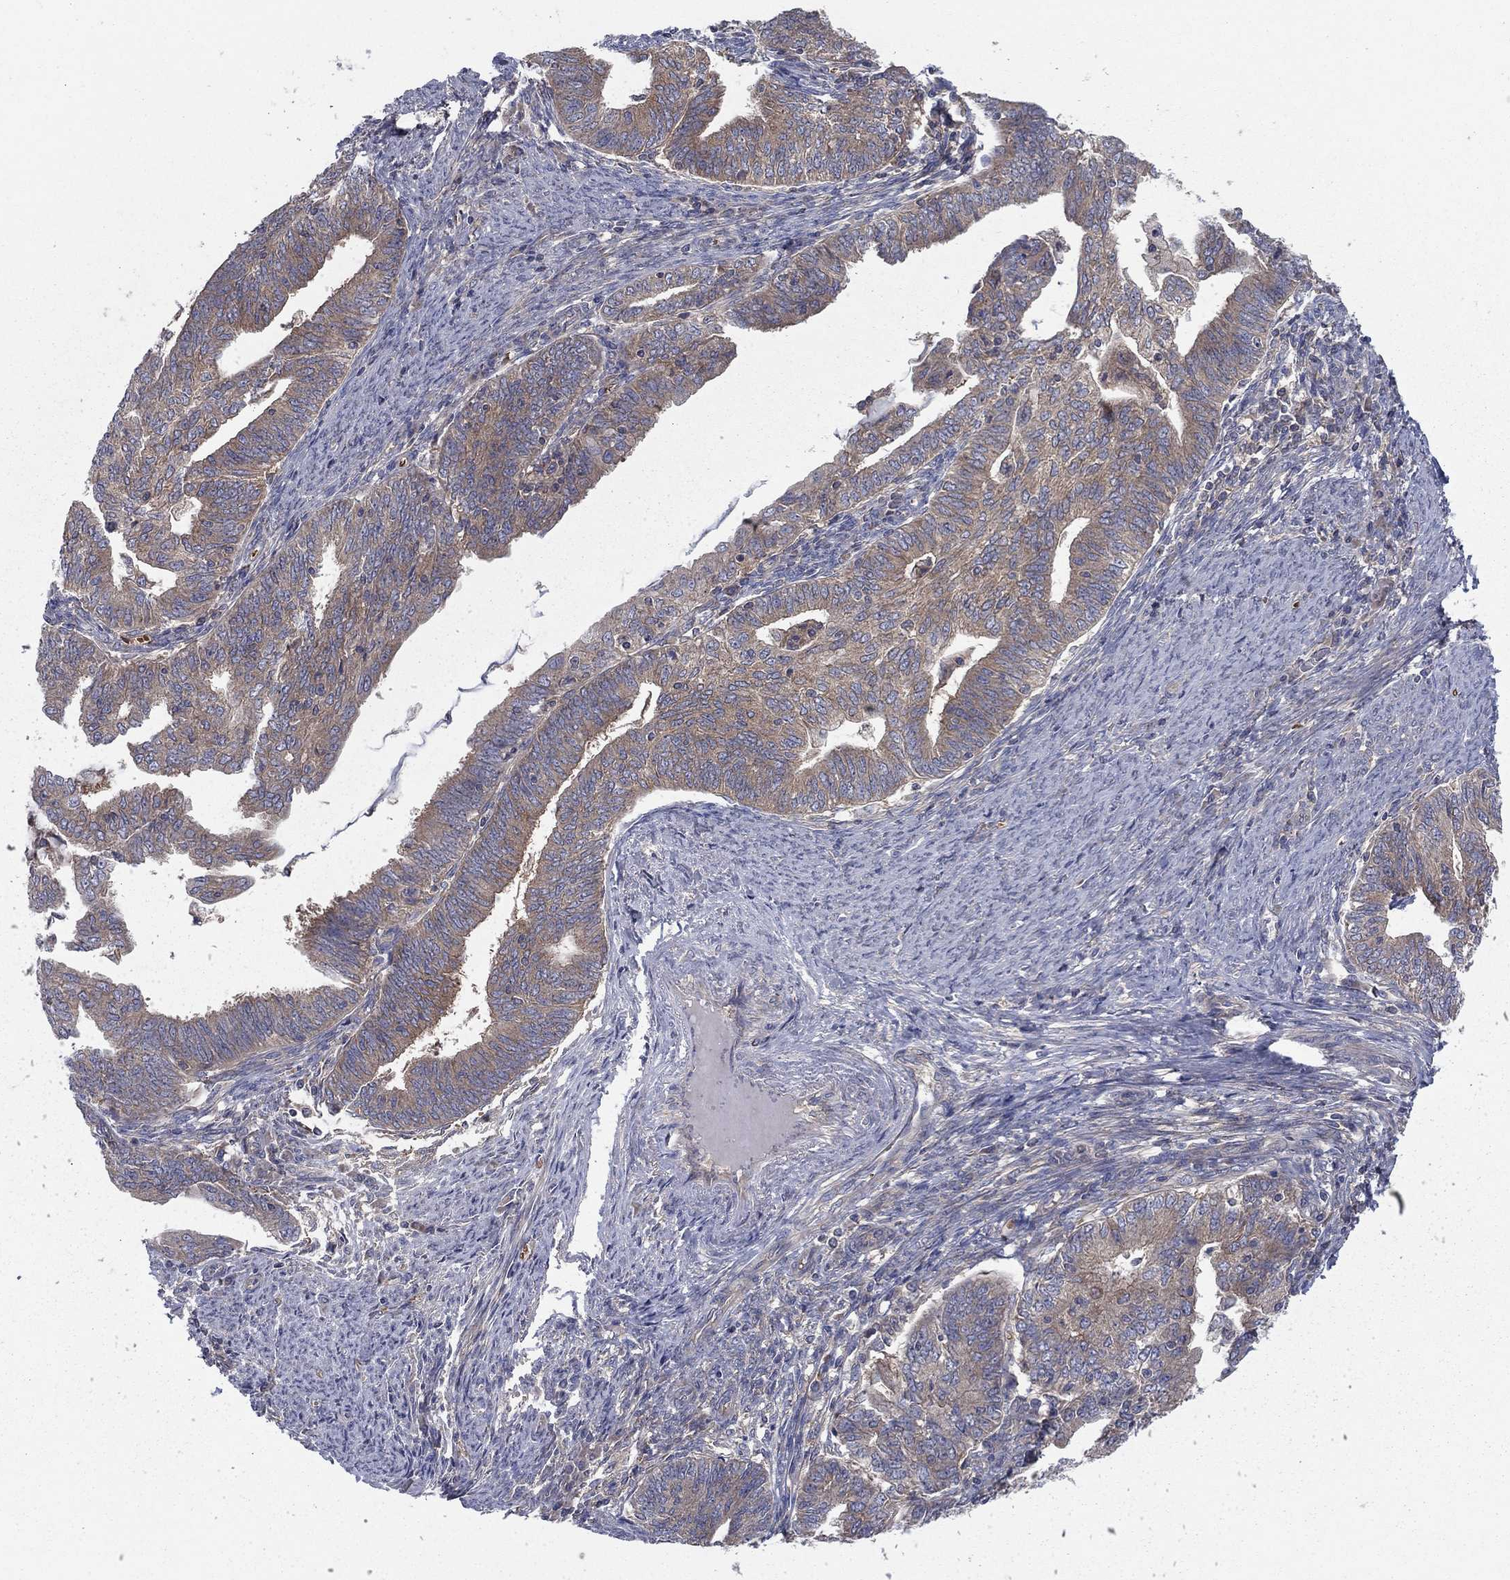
{"staining": {"intensity": "moderate", "quantity": "25%-75%", "location": "cytoplasmic/membranous"}, "tissue": "endometrial cancer", "cell_type": "Tumor cells", "image_type": "cancer", "snomed": [{"axis": "morphology", "description": "Adenocarcinoma, NOS"}, {"axis": "topography", "description": "Endometrium"}], "caption": "Immunohistochemistry (DAB) staining of human endometrial cancer (adenocarcinoma) displays moderate cytoplasmic/membranous protein positivity in about 25%-75% of tumor cells.", "gene": "RNF123", "patient": {"sex": "female", "age": 82}}